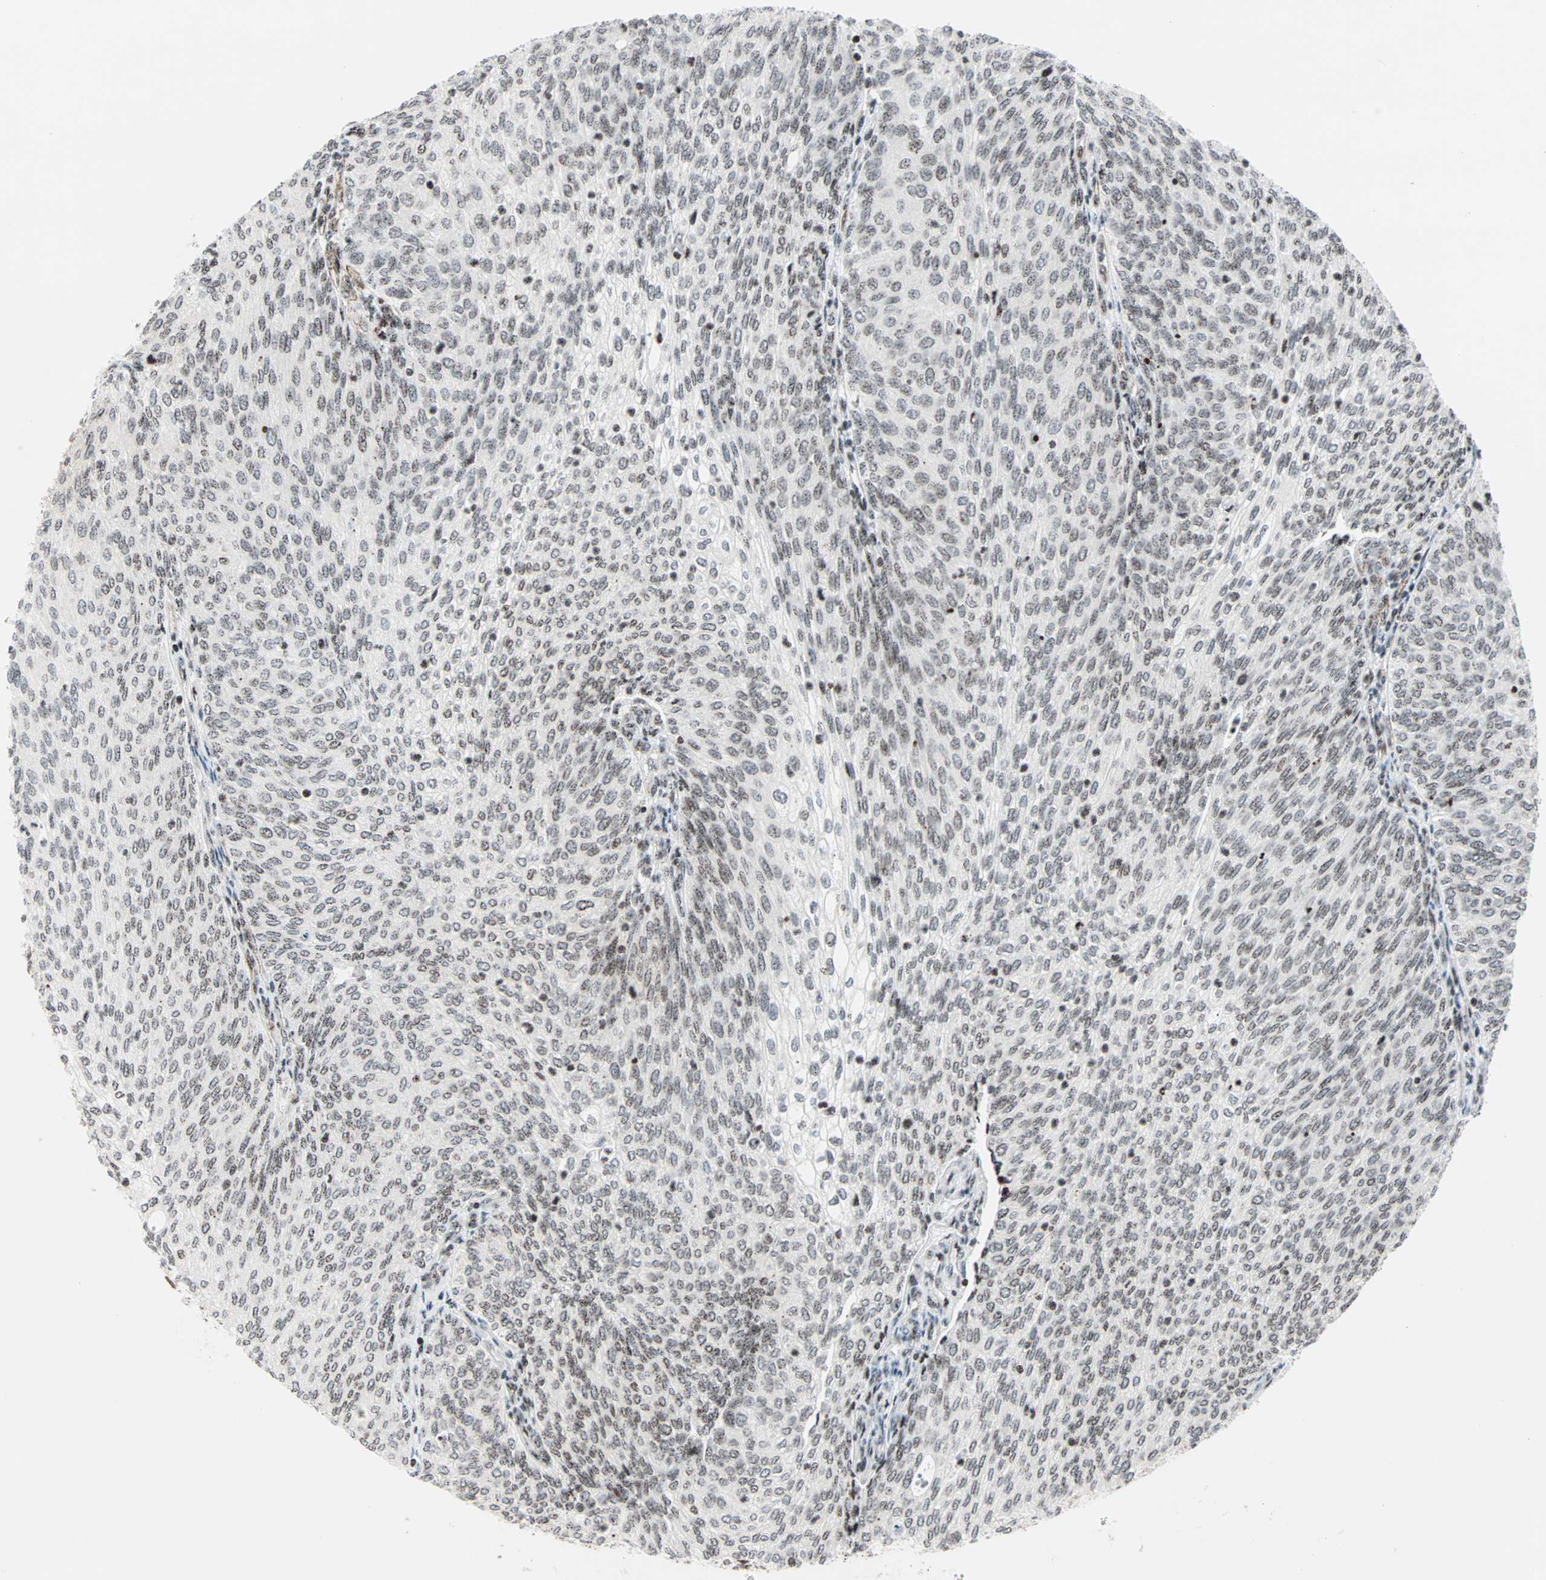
{"staining": {"intensity": "weak", "quantity": ">75%", "location": "nuclear"}, "tissue": "urothelial cancer", "cell_type": "Tumor cells", "image_type": "cancer", "snomed": [{"axis": "morphology", "description": "Urothelial carcinoma, Low grade"}, {"axis": "topography", "description": "Urinary bladder"}], "caption": "Immunohistochemical staining of low-grade urothelial carcinoma exhibits low levels of weak nuclear staining in approximately >75% of tumor cells. (DAB (3,3'-diaminobenzidine) IHC, brown staining for protein, blue staining for nuclei).", "gene": "CENPA", "patient": {"sex": "female", "age": 79}}